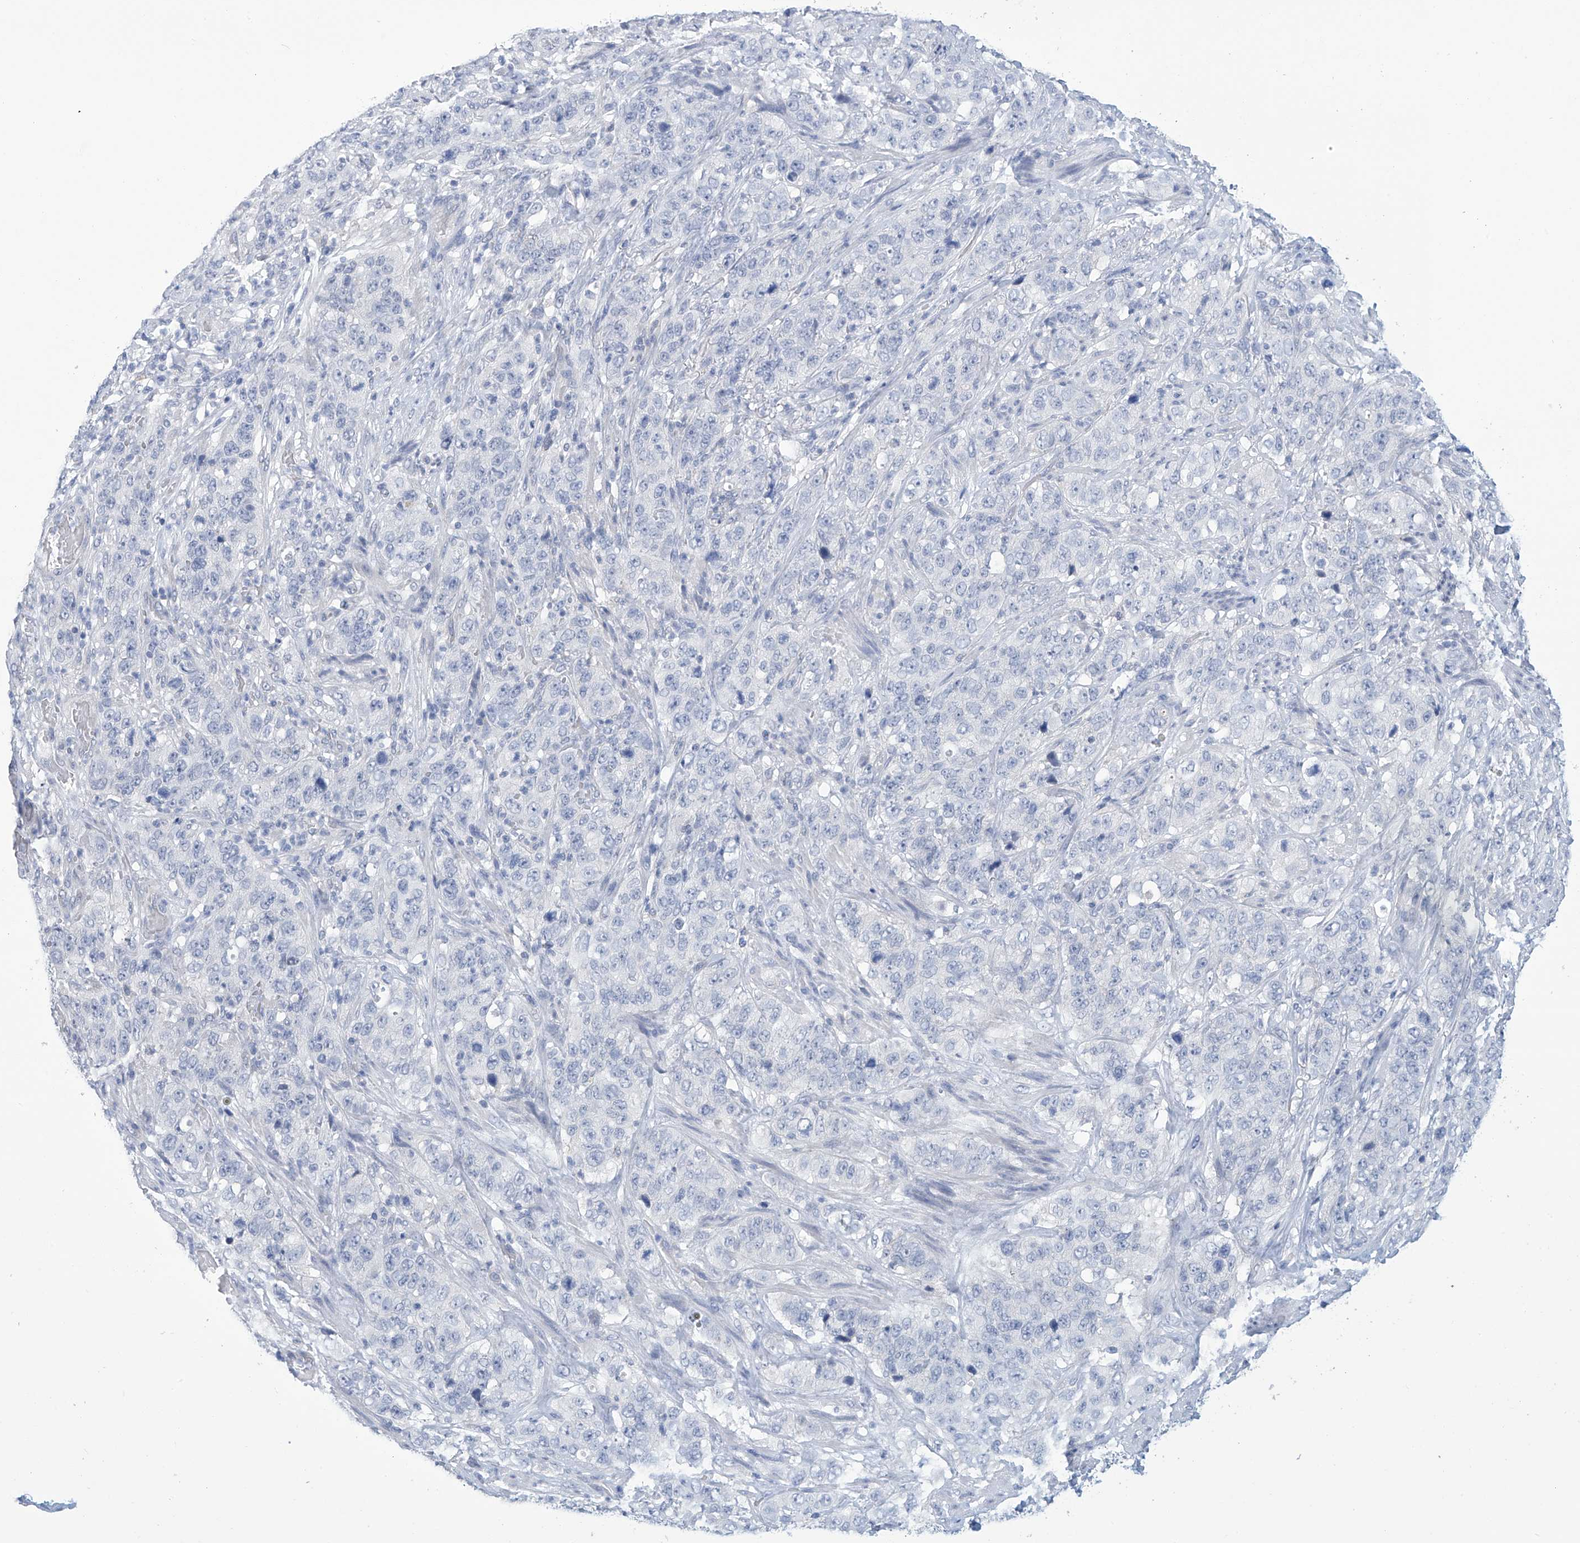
{"staining": {"intensity": "negative", "quantity": "none", "location": "none"}, "tissue": "stomach cancer", "cell_type": "Tumor cells", "image_type": "cancer", "snomed": [{"axis": "morphology", "description": "Adenocarcinoma, NOS"}, {"axis": "topography", "description": "Stomach"}], "caption": "Photomicrograph shows no protein positivity in tumor cells of stomach cancer tissue. (Stains: DAB immunohistochemistry (IHC) with hematoxylin counter stain, Microscopy: brightfield microscopy at high magnification).", "gene": "IBA57", "patient": {"sex": "male", "age": 48}}